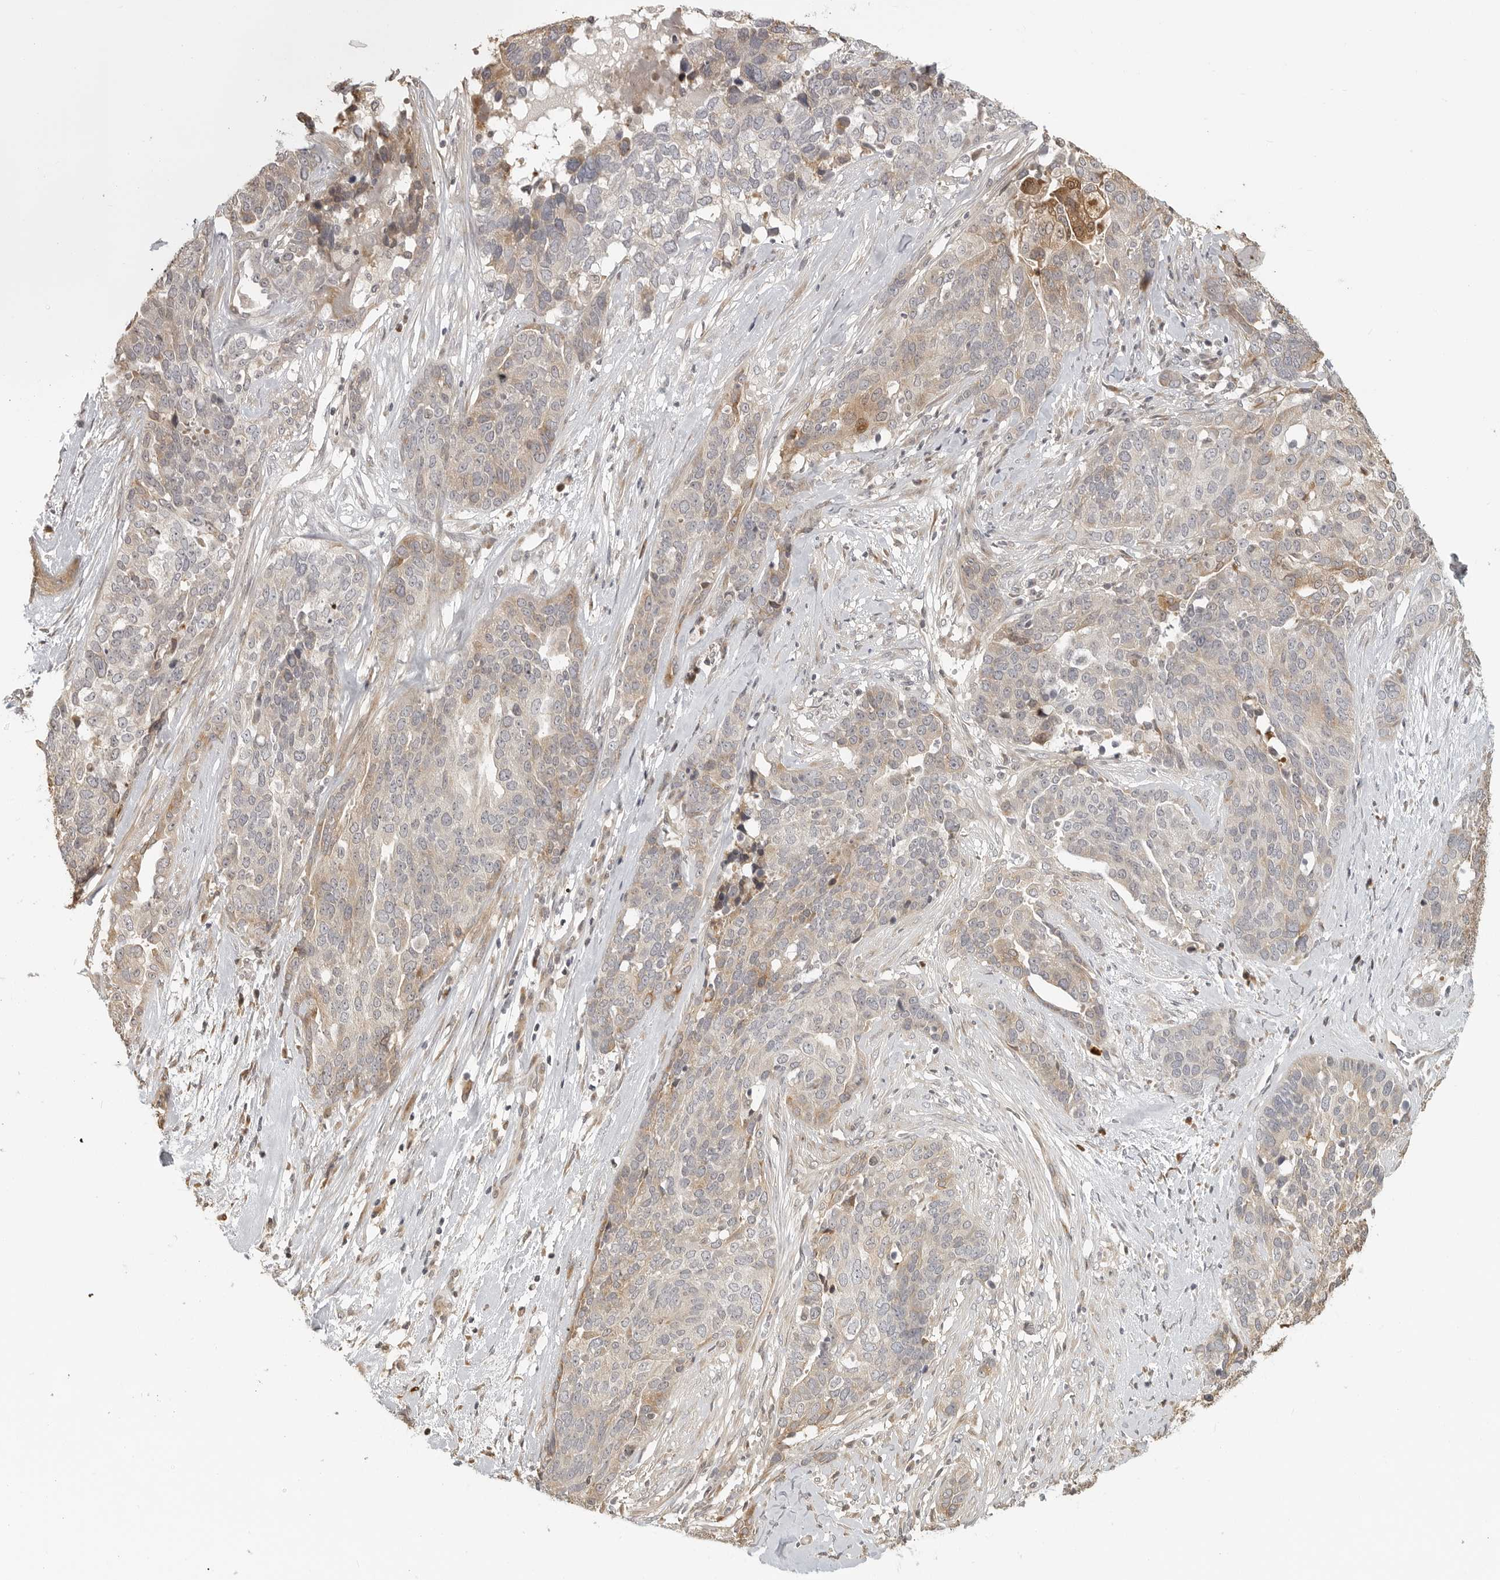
{"staining": {"intensity": "weak", "quantity": "25%-75%", "location": "cytoplasmic/membranous"}, "tissue": "ovarian cancer", "cell_type": "Tumor cells", "image_type": "cancer", "snomed": [{"axis": "morphology", "description": "Cystadenocarcinoma, serous, NOS"}, {"axis": "topography", "description": "Ovary"}], "caption": "Ovarian serous cystadenocarcinoma stained with a brown dye displays weak cytoplasmic/membranous positive positivity in about 25%-75% of tumor cells.", "gene": "IDO1", "patient": {"sex": "female", "age": 44}}